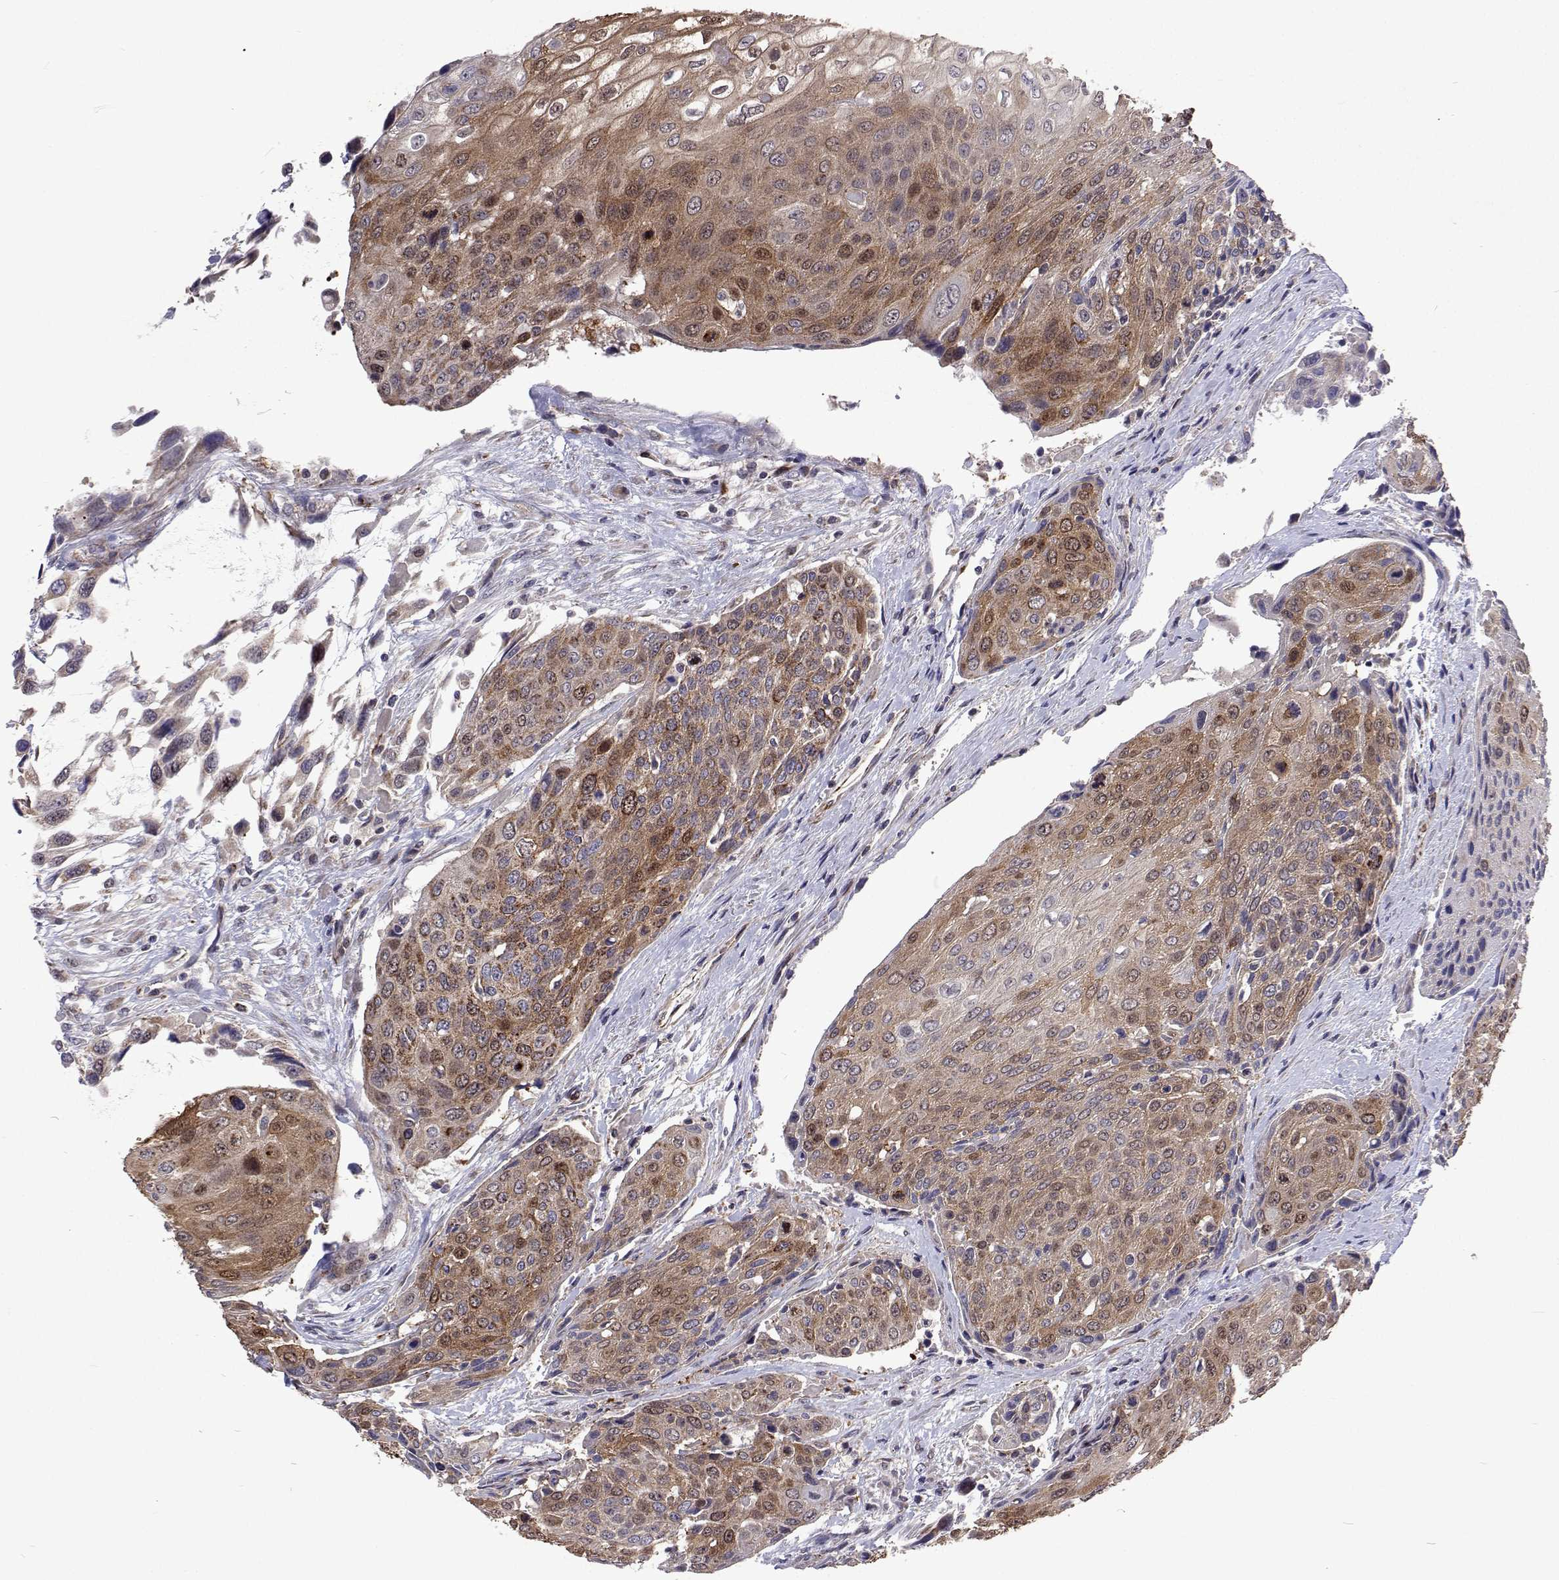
{"staining": {"intensity": "moderate", "quantity": ">75%", "location": "cytoplasmic/membranous,nuclear"}, "tissue": "urothelial cancer", "cell_type": "Tumor cells", "image_type": "cancer", "snomed": [{"axis": "morphology", "description": "Urothelial carcinoma, High grade"}, {"axis": "topography", "description": "Urinary bladder"}], "caption": "The immunohistochemical stain labels moderate cytoplasmic/membranous and nuclear expression in tumor cells of urothelial cancer tissue.", "gene": "DHTKD1", "patient": {"sex": "female", "age": 70}}